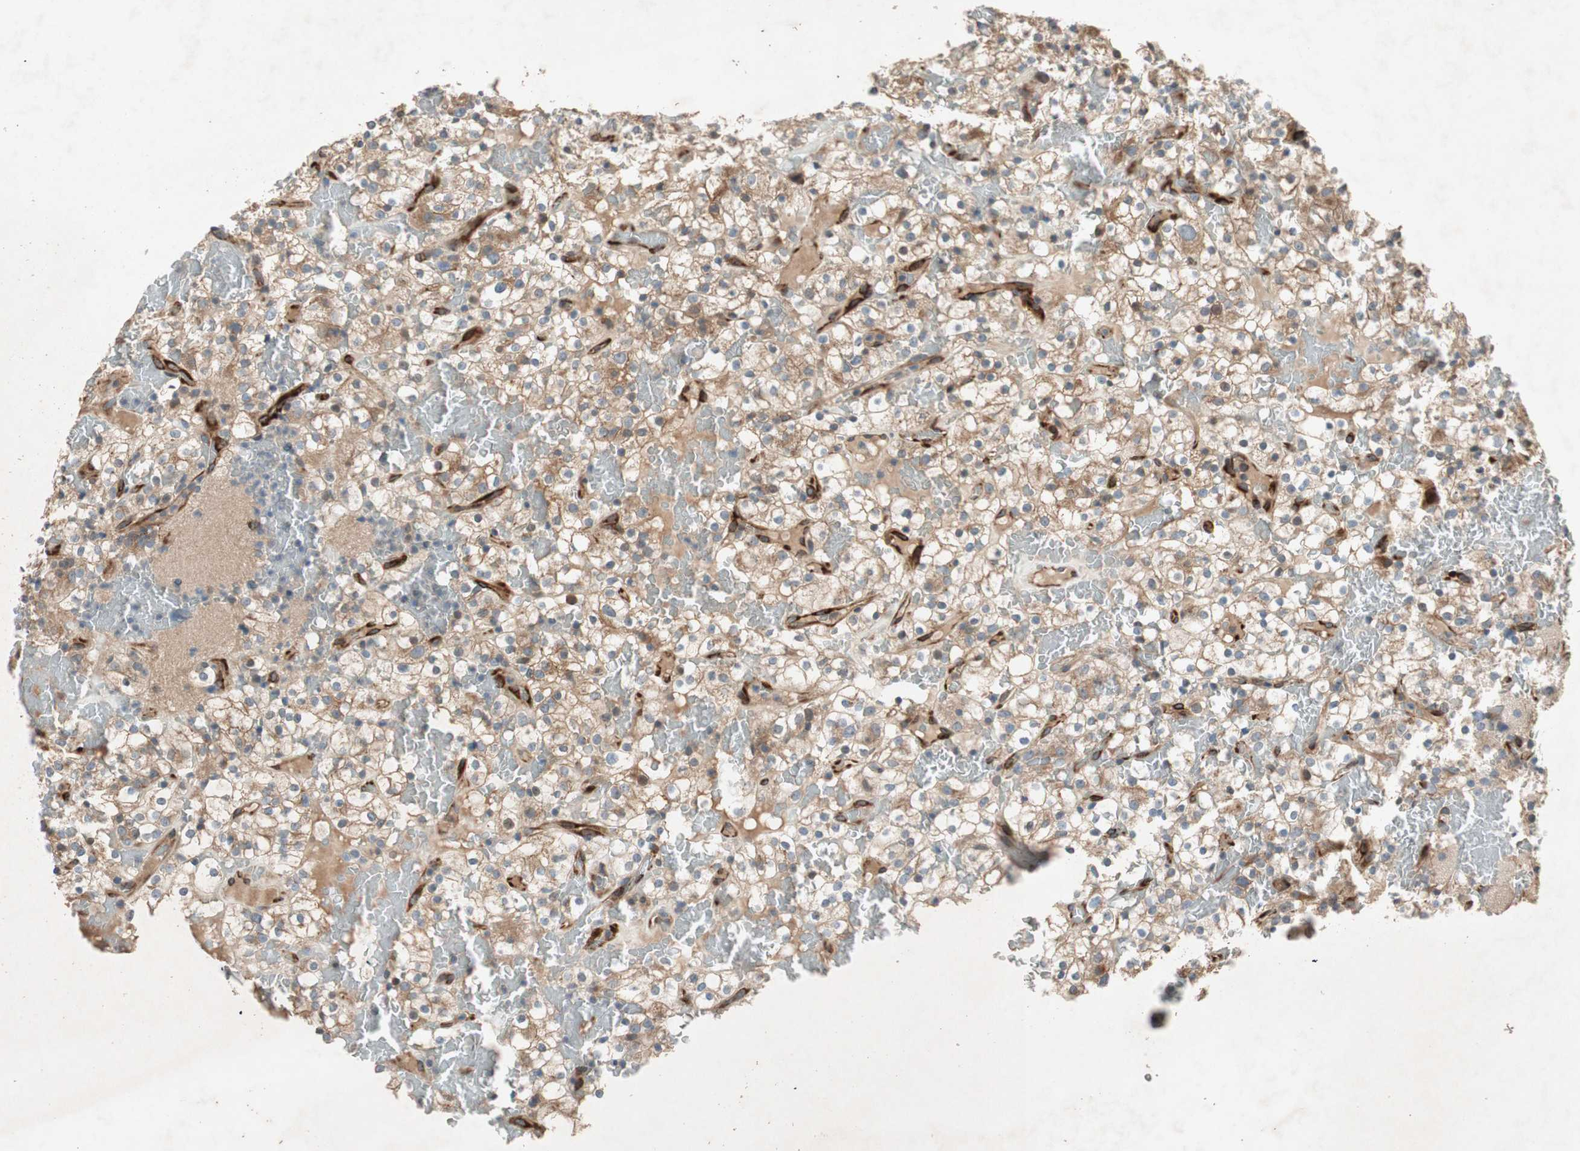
{"staining": {"intensity": "moderate", "quantity": "25%-75%", "location": "cytoplasmic/membranous"}, "tissue": "renal cancer", "cell_type": "Tumor cells", "image_type": "cancer", "snomed": [{"axis": "morphology", "description": "Normal tissue, NOS"}, {"axis": "morphology", "description": "Adenocarcinoma, NOS"}, {"axis": "topography", "description": "Kidney"}], "caption": "A micrograph showing moderate cytoplasmic/membranous staining in approximately 25%-75% of tumor cells in adenocarcinoma (renal), as visualized by brown immunohistochemical staining.", "gene": "APOO", "patient": {"sex": "female", "age": 72}}